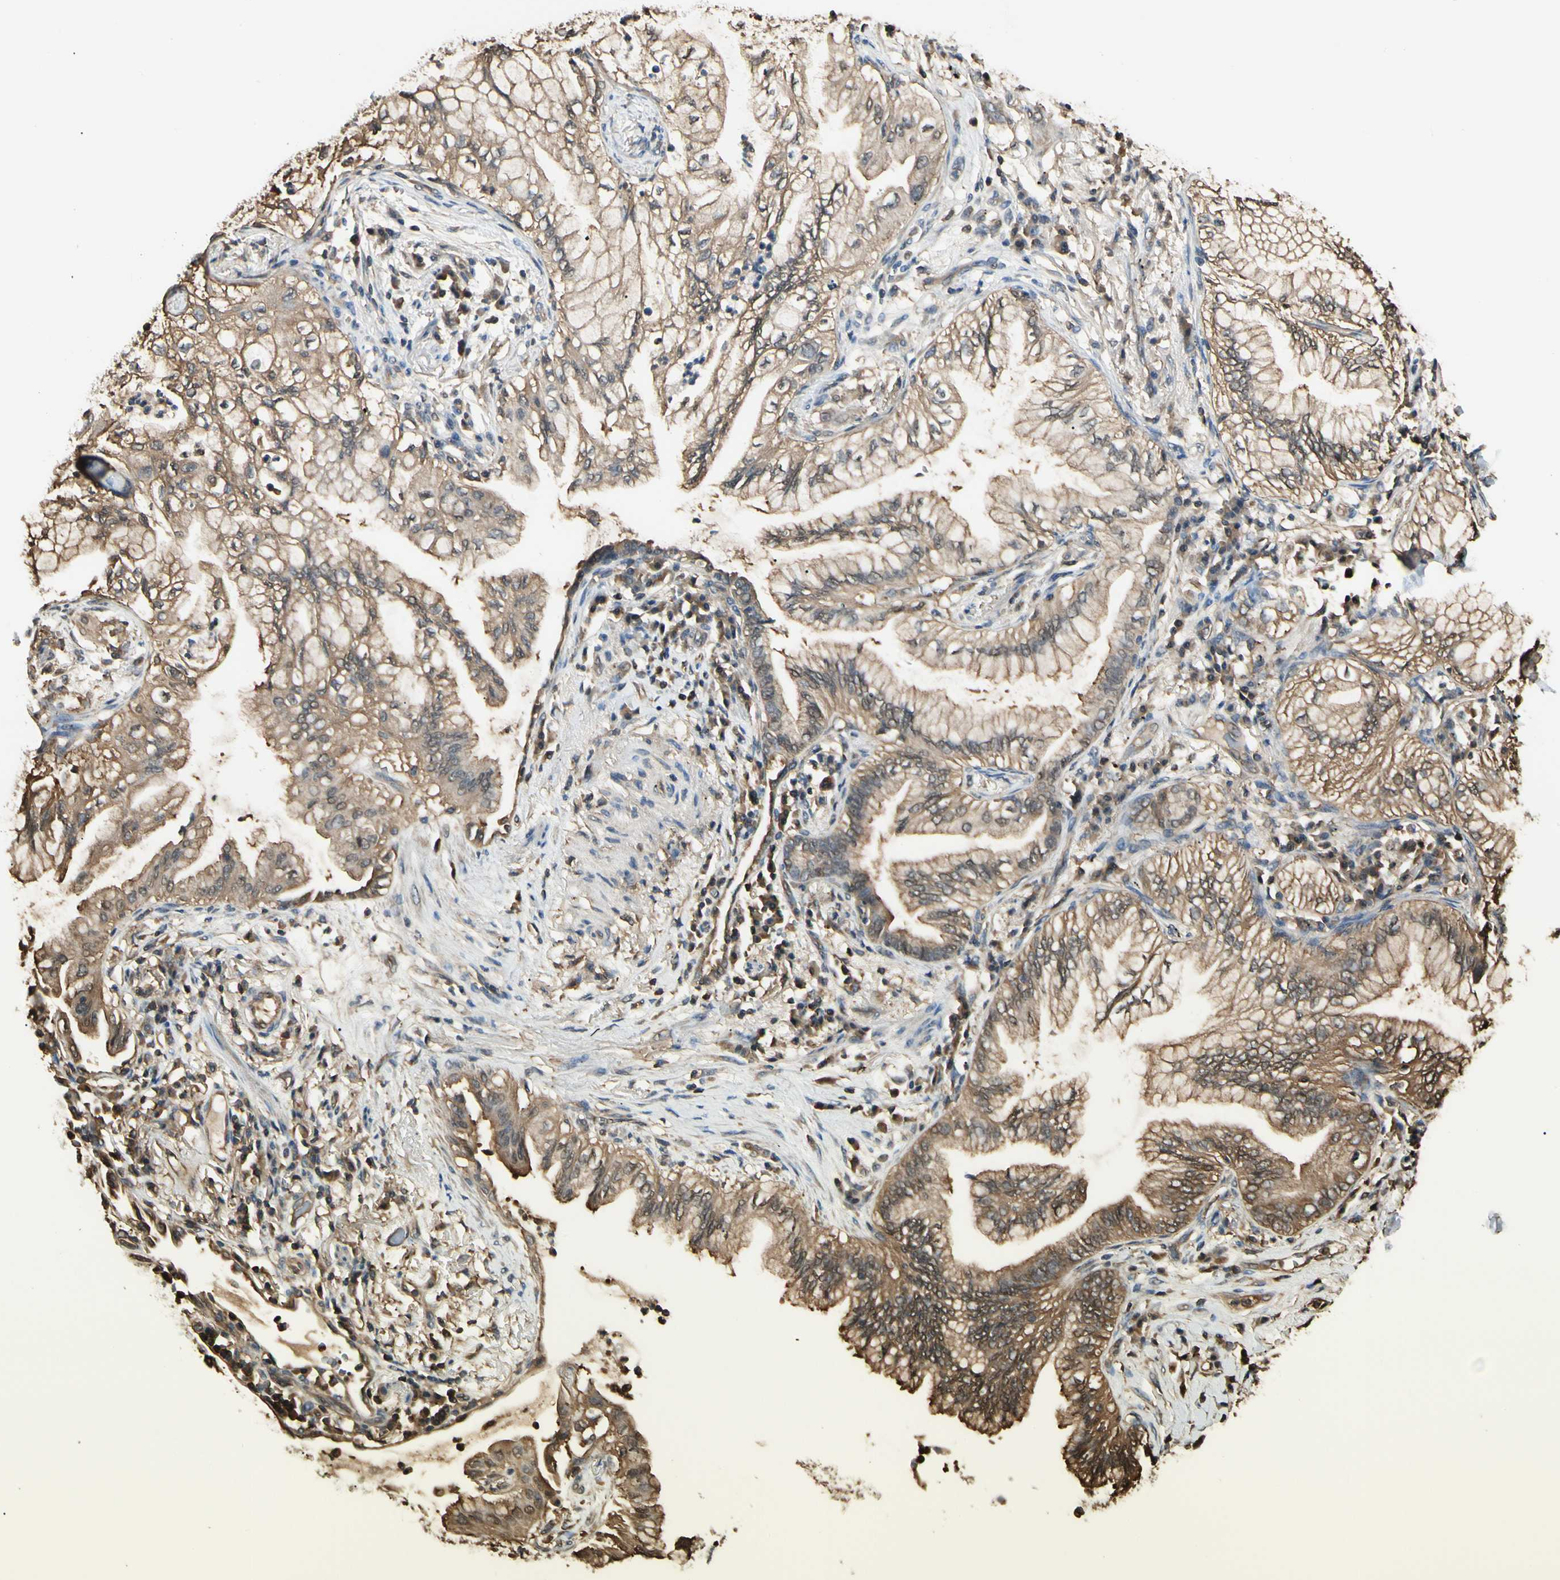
{"staining": {"intensity": "moderate", "quantity": ">75%", "location": "cytoplasmic/membranous"}, "tissue": "lung cancer", "cell_type": "Tumor cells", "image_type": "cancer", "snomed": [{"axis": "morphology", "description": "Adenocarcinoma, NOS"}, {"axis": "topography", "description": "Lung"}], "caption": "Tumor cells reveal medium levels of moderate cytoplasmic/membranous expression in about >75% of cells in human lung adenocarcinoma. (brown staining indicates protein expression, while blue staining denotes nuclei).", "gene": "YWHAE", "patient": {"sex": "female", "age": 70}}